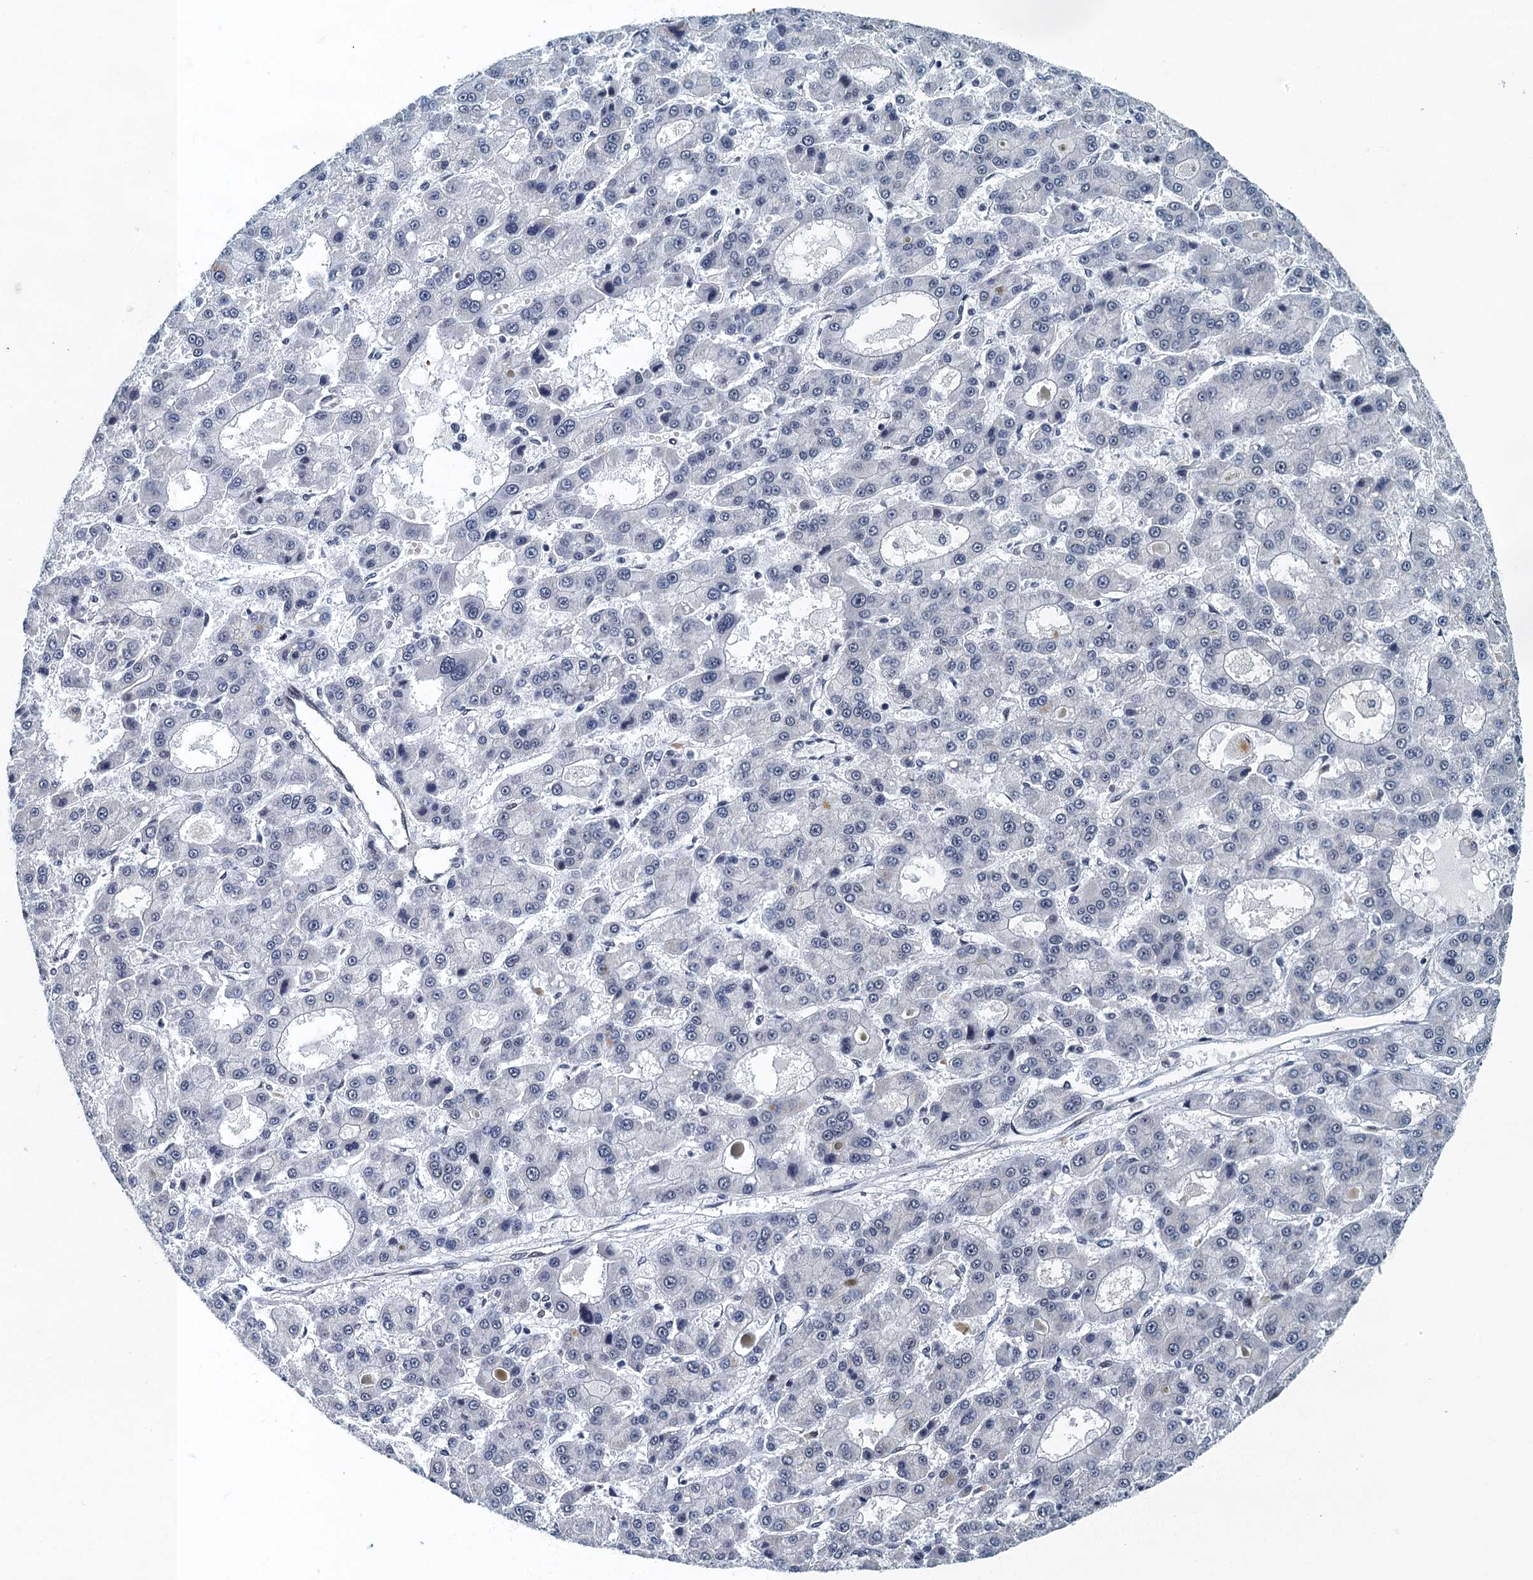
{"staining": {"intensity": "negative", "quantity": "none", "location": "none"}, "tissue": "liver cancer", "cell_type": "Tumor cells", "image_type": "cancer", "snomed": [{"axis": "morphology", "description": "Carcinoma, Hepatocellular, NOS"}, {"axis": "topography", "description": "Liver"}], "caption": "The image exhibits no staining of tumor cells in liver cancer.", "gene": "GADL1", "patient": {"sex": "male", "age": 70}}